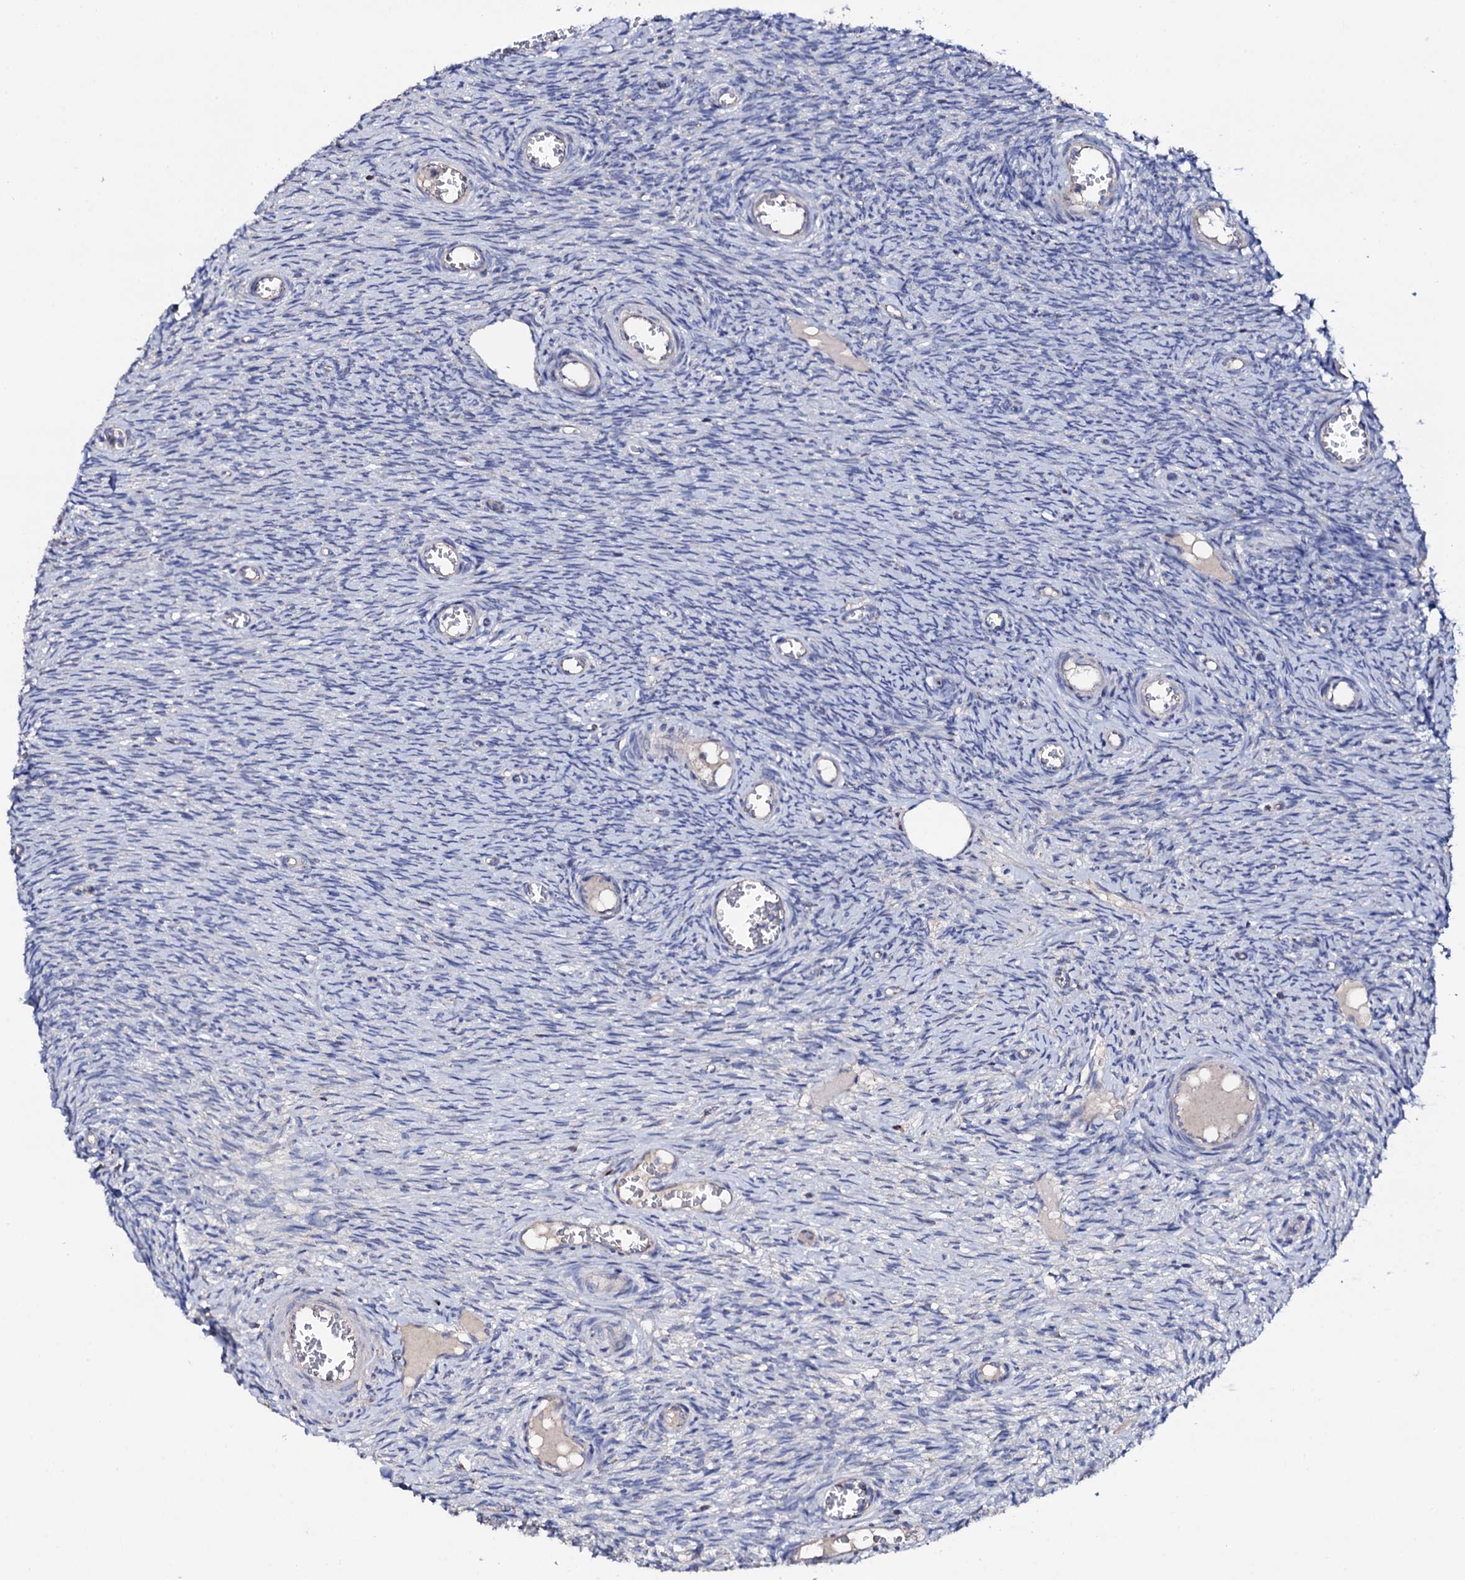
{"staining": {"intensity": "negative", "quantity": "none", "location": "none"}, "tissue": "ovary", "cell_type": "Ovarian stroma cells", "image_type": "normal", "snomed": [{"axis": "morphology", "description": "Normal tissue, NOS"}, {"axis": "topography", "description": "Ovary"}], "caption": "The micrograph demonstrates no significant expression in ovarian stroma cells of ovary. The staining was performed using DAB (3,3'-diaminobenzidine) to visualize the protein expression in brown, while the nuclei were stained in blue with hematoxylin (Magnification: 20x).", "gene": "TCAF2C", "patient": {"sex": "female", "age": 44}}